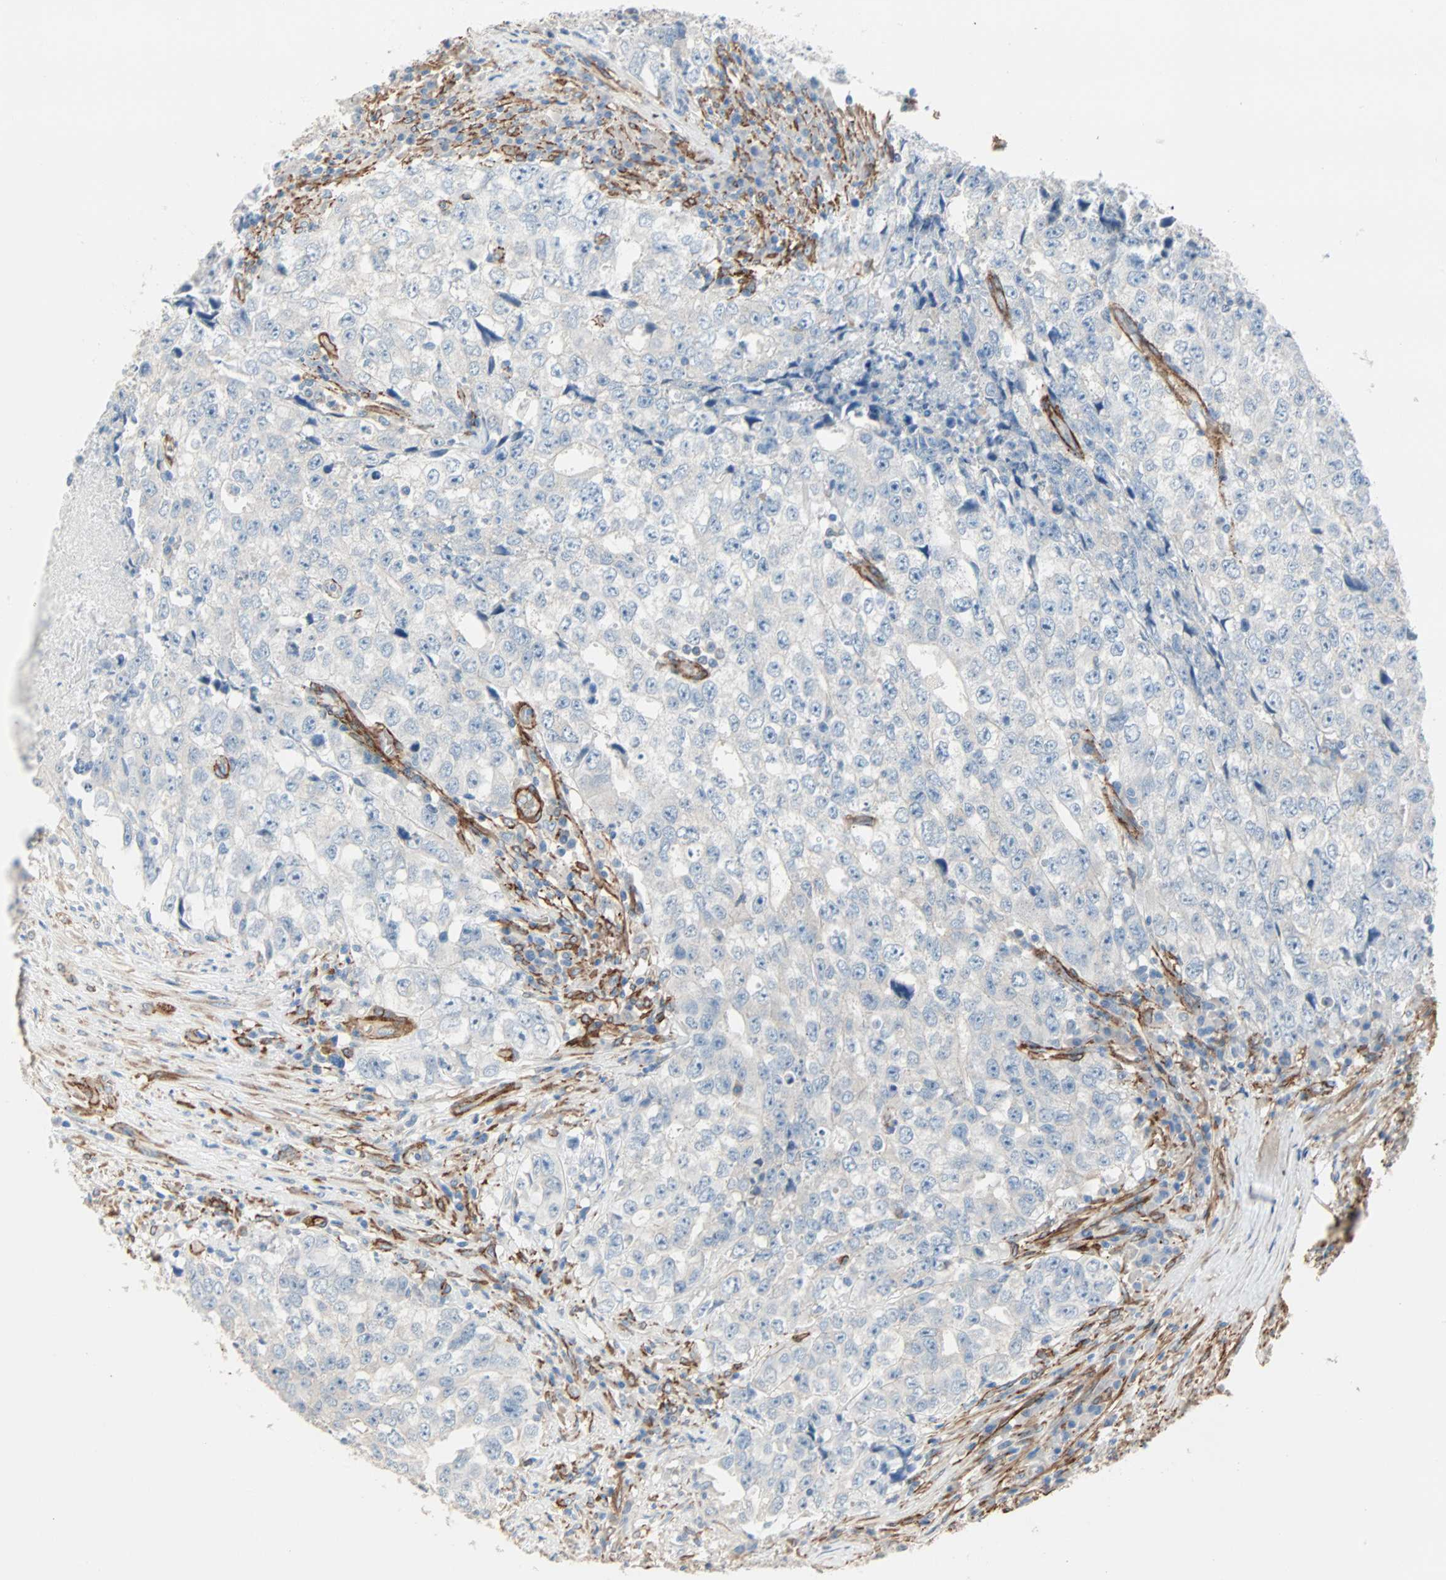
{"staining": {"intensity": "weak", "quantity": "25%-75%", "location": "cytoplasmic/membranous"}, "tissue": "testis cancer", "cell_type": "Tumor cells", "image_type": "cancer", "snomed": [{"axis": "morphology", "description": "Necrosis, NOS"}, {"axis": "morphology", "description": "Carcinoma, Embryonal, NOS"}, {"axis": "topography", "description": "Testis"}], "caption": "High-magnification brightfield microscopy of embryonal carcinoma (testis) stained with DAB (3,3'-diaminobenzidine) (brown) and counterstained with hematoxylin (blue). tumor cells exhibit weak cytoplasmic/membranous positivity is present in approximately25%-75% of cells.", "gene": "EPB41L2", "patient": {"sex": "male", "age": 19}}